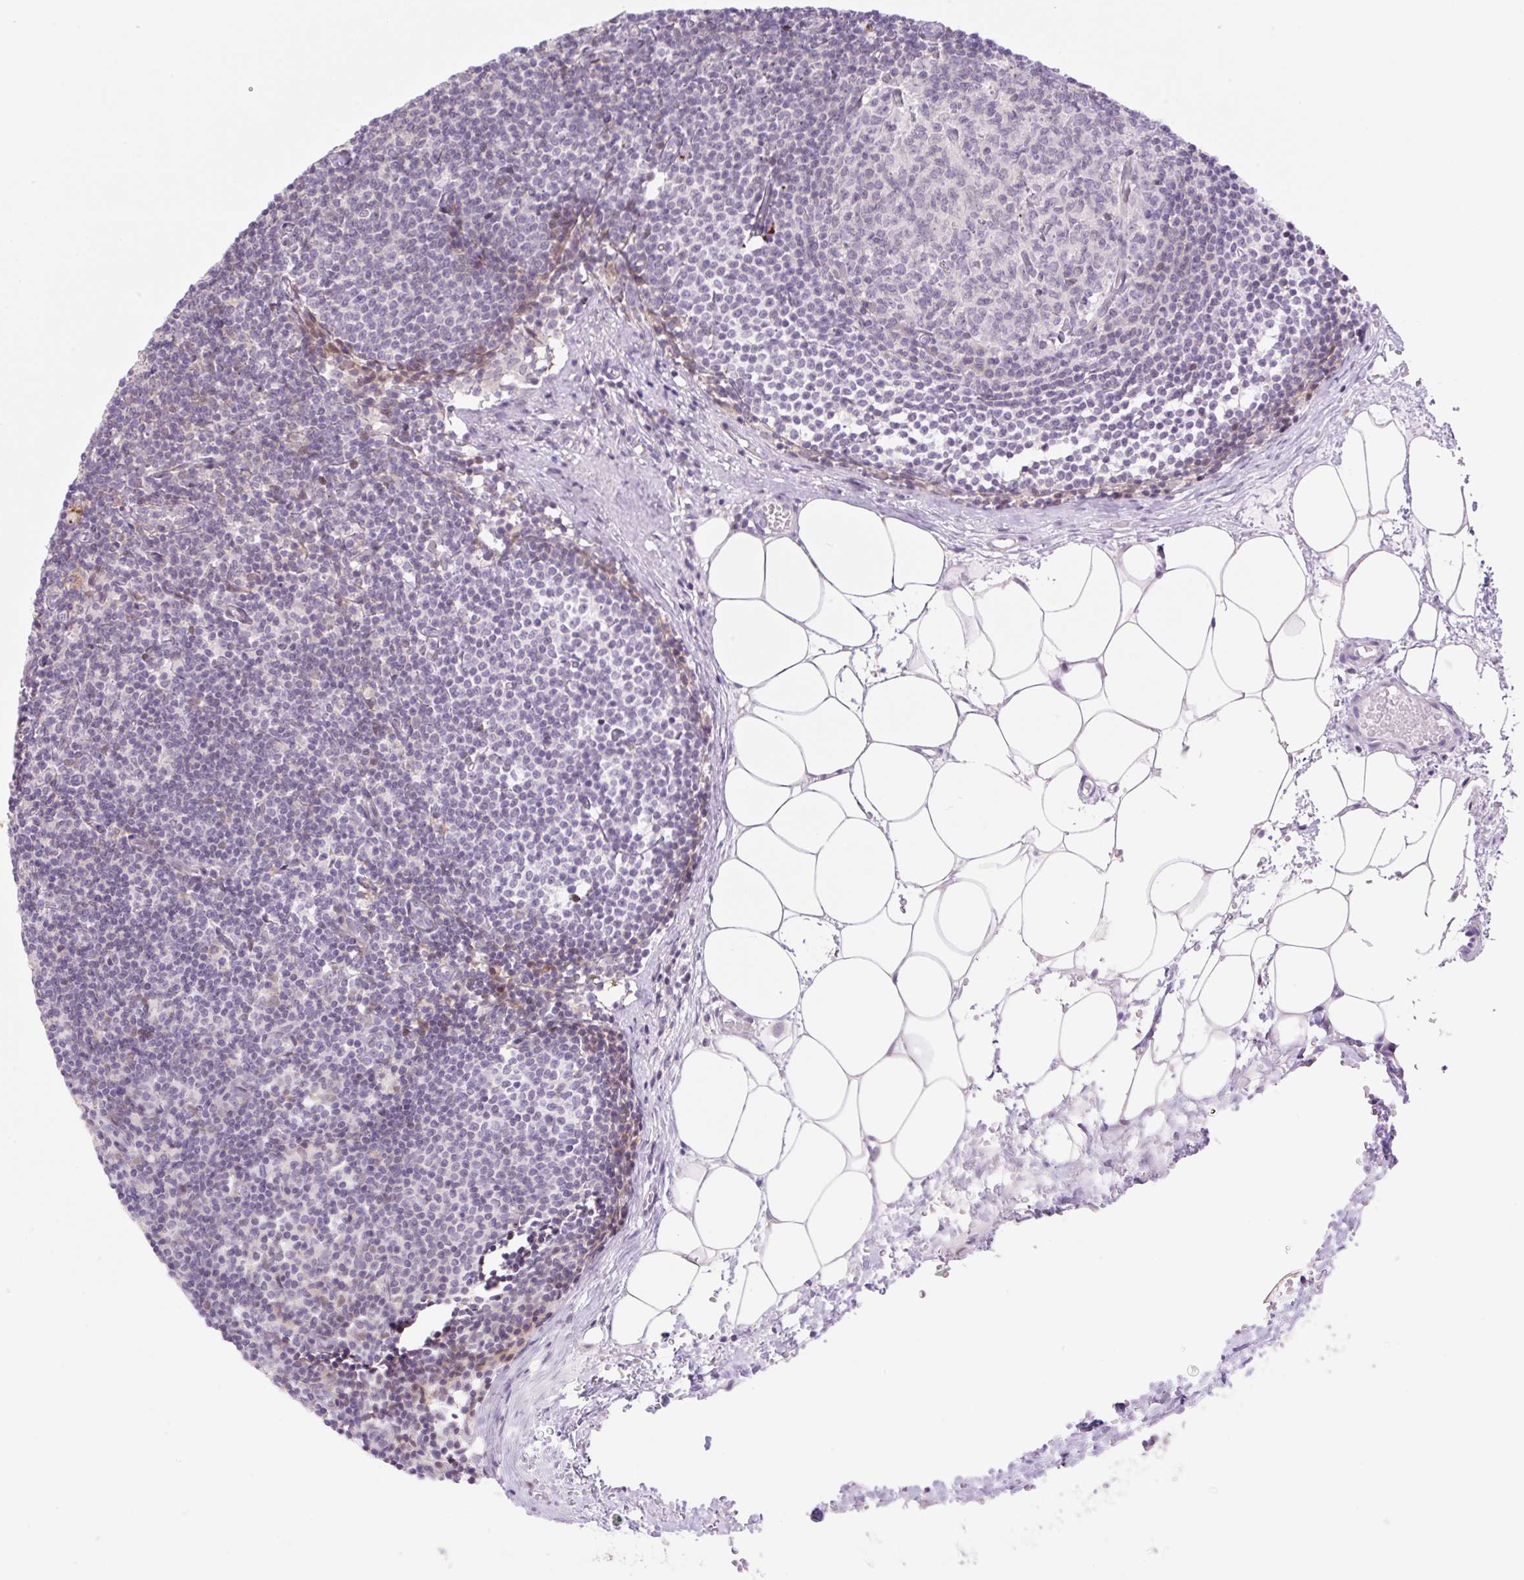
{"staining": {"intensity": "negative", "quantity": "none", "location": "none"}, "tissue": "lymph node", "cell_type": "Germinal center cells", "image_type": "normal", "snomed": [{"axis": "morphology", "description": "Normal tissue, NOS"}, {"axis": "topography", "description": "Lymph node"}], "caption": "Germinal center cells are negative for brown protein staining in benign lymph node. (Brightfield microscopy of DAB (3,3'-diaminobenzidine) immunohistochemistry at high magnification).", "gene": "ENSG00000264668", "patient": {"sex": "male", "age": 49}}